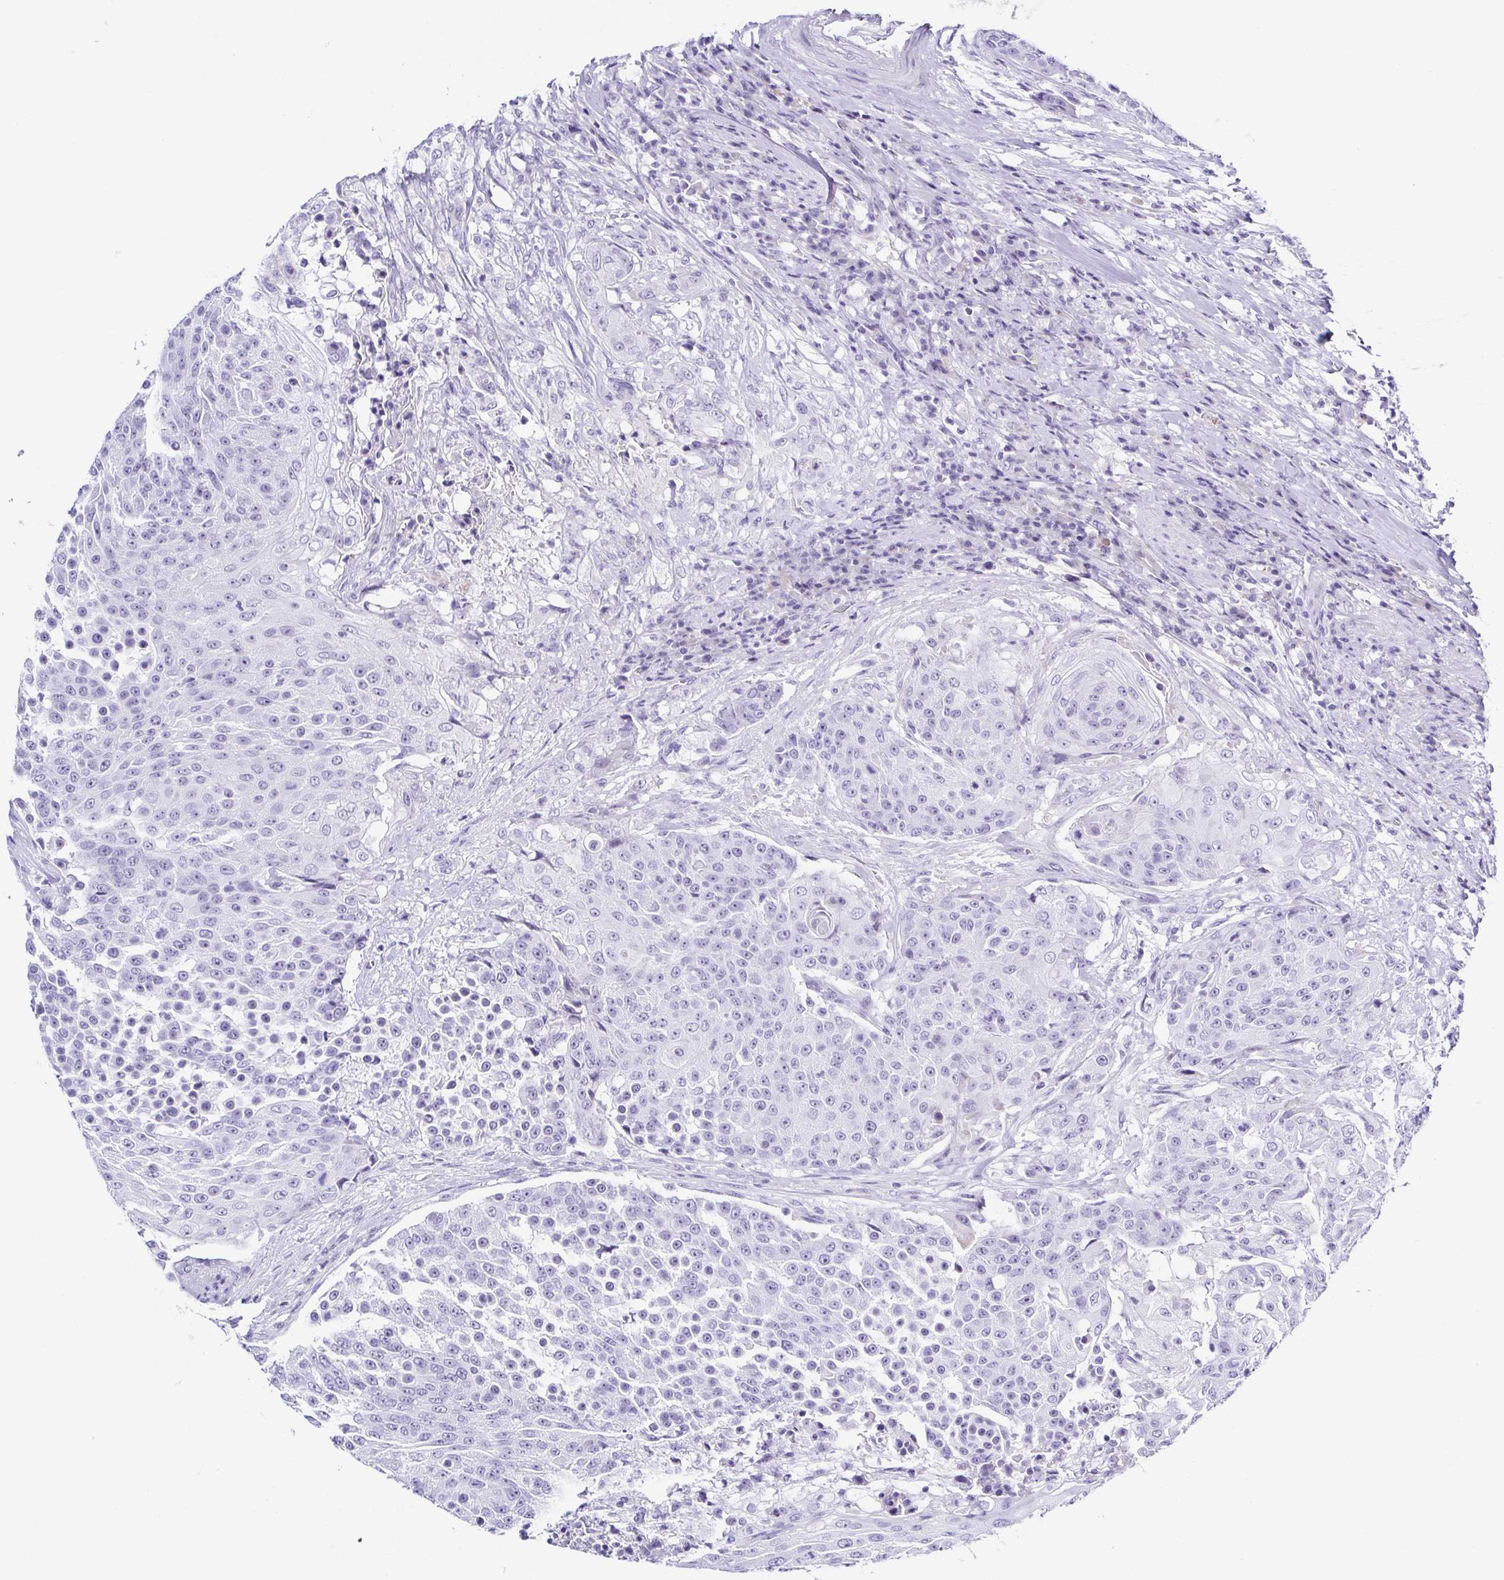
{"staining": {"intensity": "negative", "quantity": "none", "location": "none"}, "tissue": "urothelial cancer", "cell_type": "Tumor cells", "image_type": "cancer", "snomed": [{"axis": "morphology", "description": "Urothelial carcinoma, High grade"}, {"axis": "topography", "description": "Urinary bladder"}], "caption": "A micrograph of human urothelial cancer is negative for staining in tumor cells.", "gene": "TNNT2", "patient": {"sex": "female", "age": 63}}